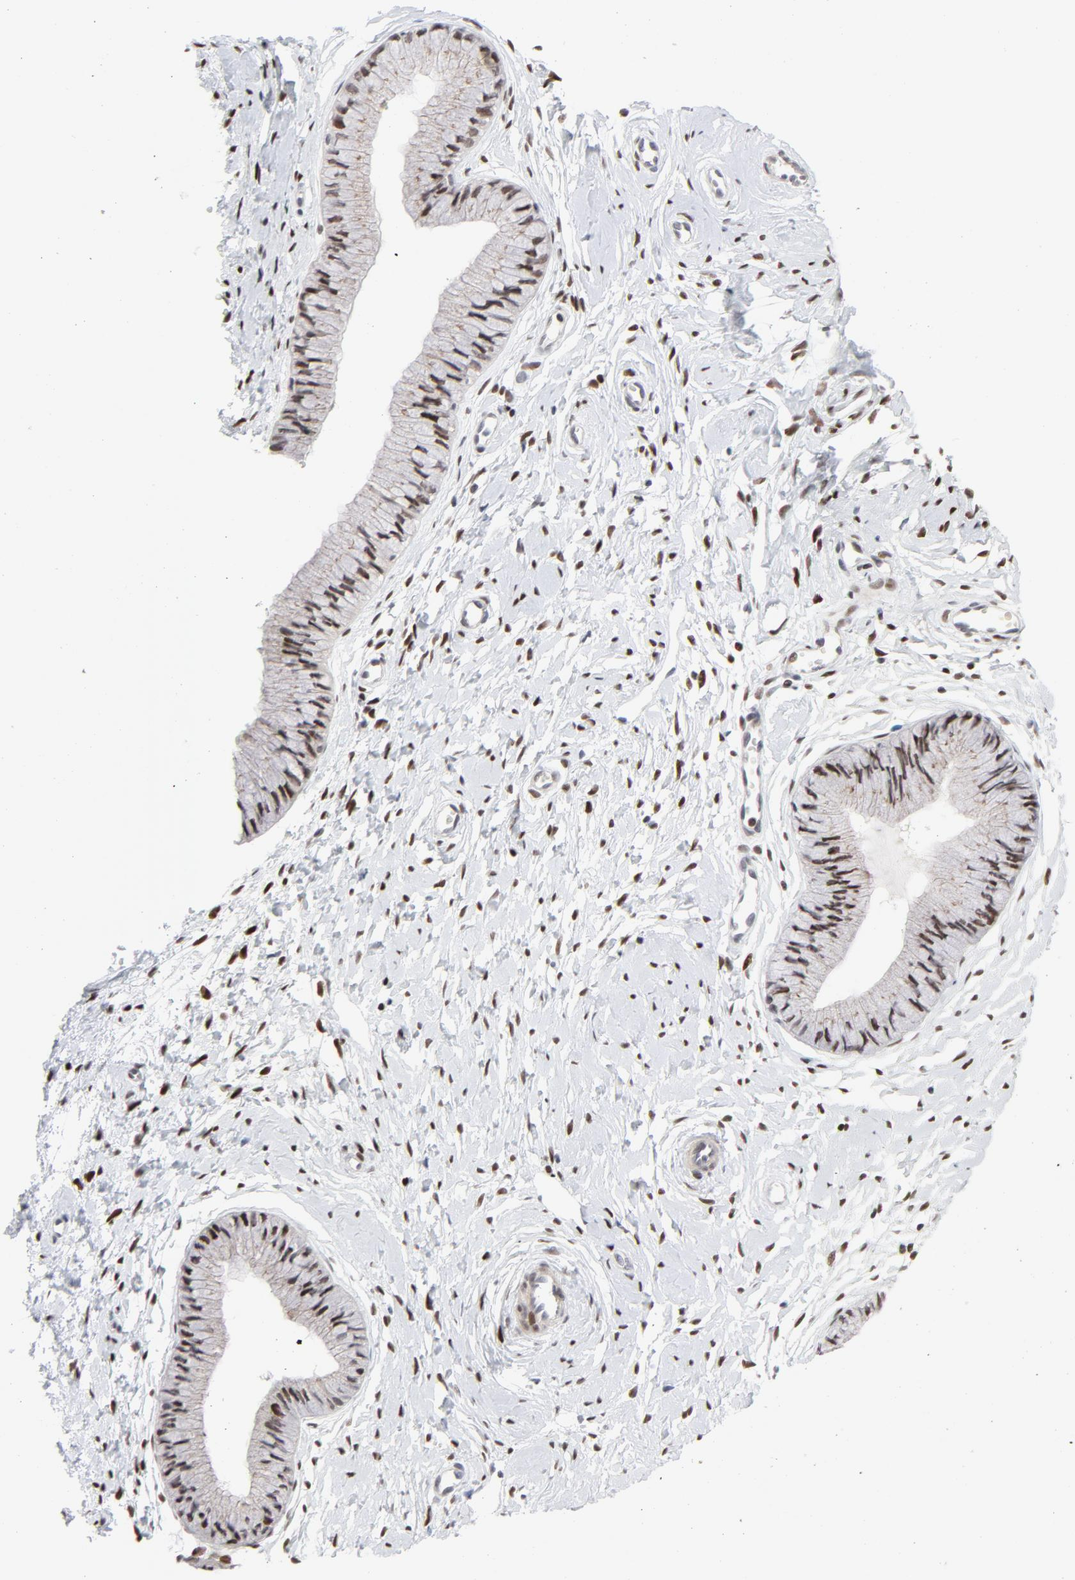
{"staining": {"intensity": "moderate", "quantity": ">75%", "location": "nuclear"}, "tissue": "cervix", "cell_type": "Glandular cells", "image_type": "normal", "snomed": [{"axis": "morphology", "description": "Normal tissue, NOS"}, {"axis": "topography", "description": "Cervix"}], "caption": "A medium amount of moderate nuclear expression is present in about >75% of glandular cells in unremarkable cervix.", "gene": "NFIC", "patient": {"sex": "female", "age": 46}}